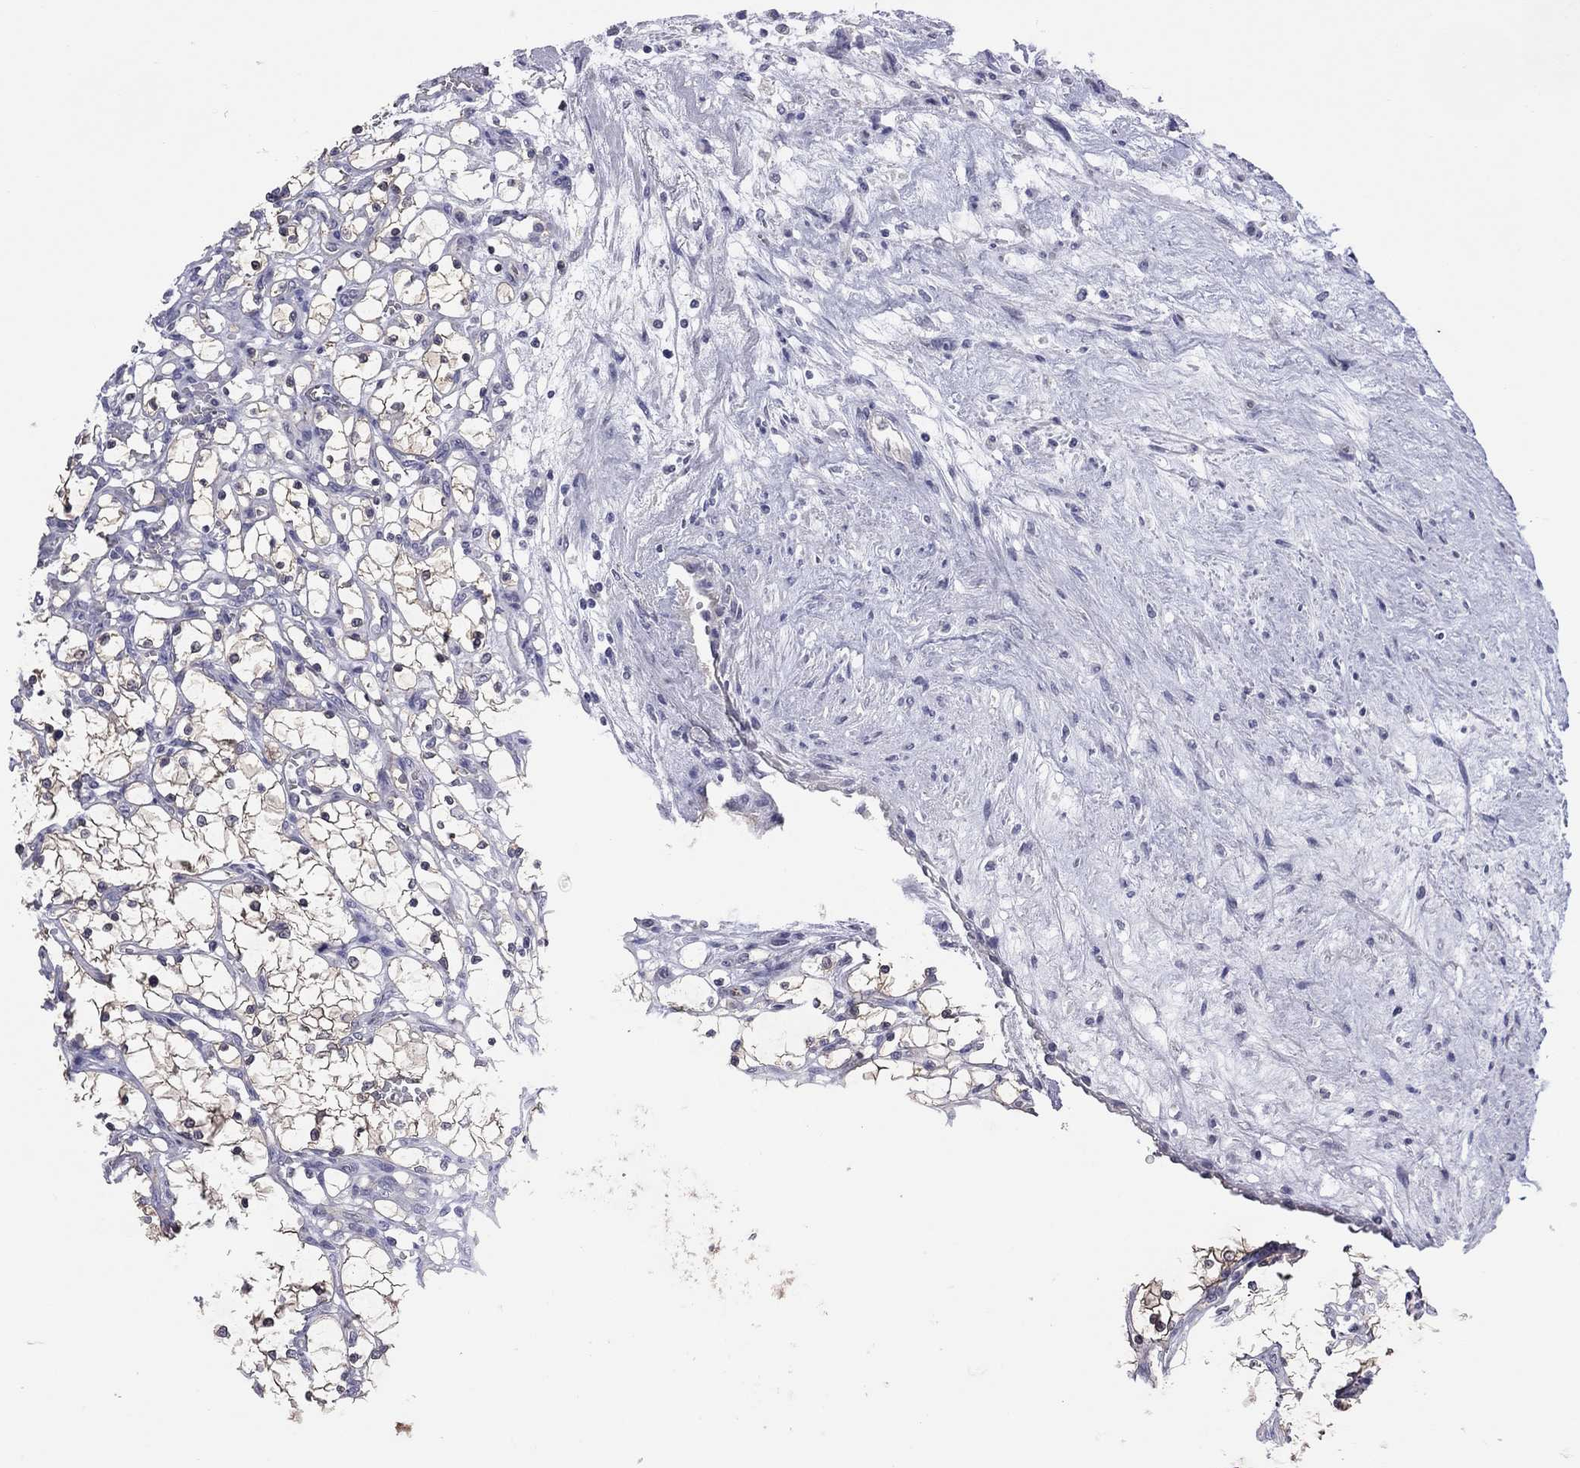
{"staining": {"intensity": "moderate", "quantity": "<25%", "location": "cytoplasmic/membranous"}, "tissue": "renal cancer", "cell_type": "Tumor cells", "image_type": "cancer", "snomed": [{"axis": "morphology", "description": "Adenocarcinoma, NOS"}, {"axis": "topography", "description": "Kidney"}], "caption": "A brown stain shows moderate cytoplasmic/membranous positivity of a protein in renal cancer (adenocarcinoma) tumor cells.", "gene": "HYLS1", "patient": {"sex": "female", "age": 69}}